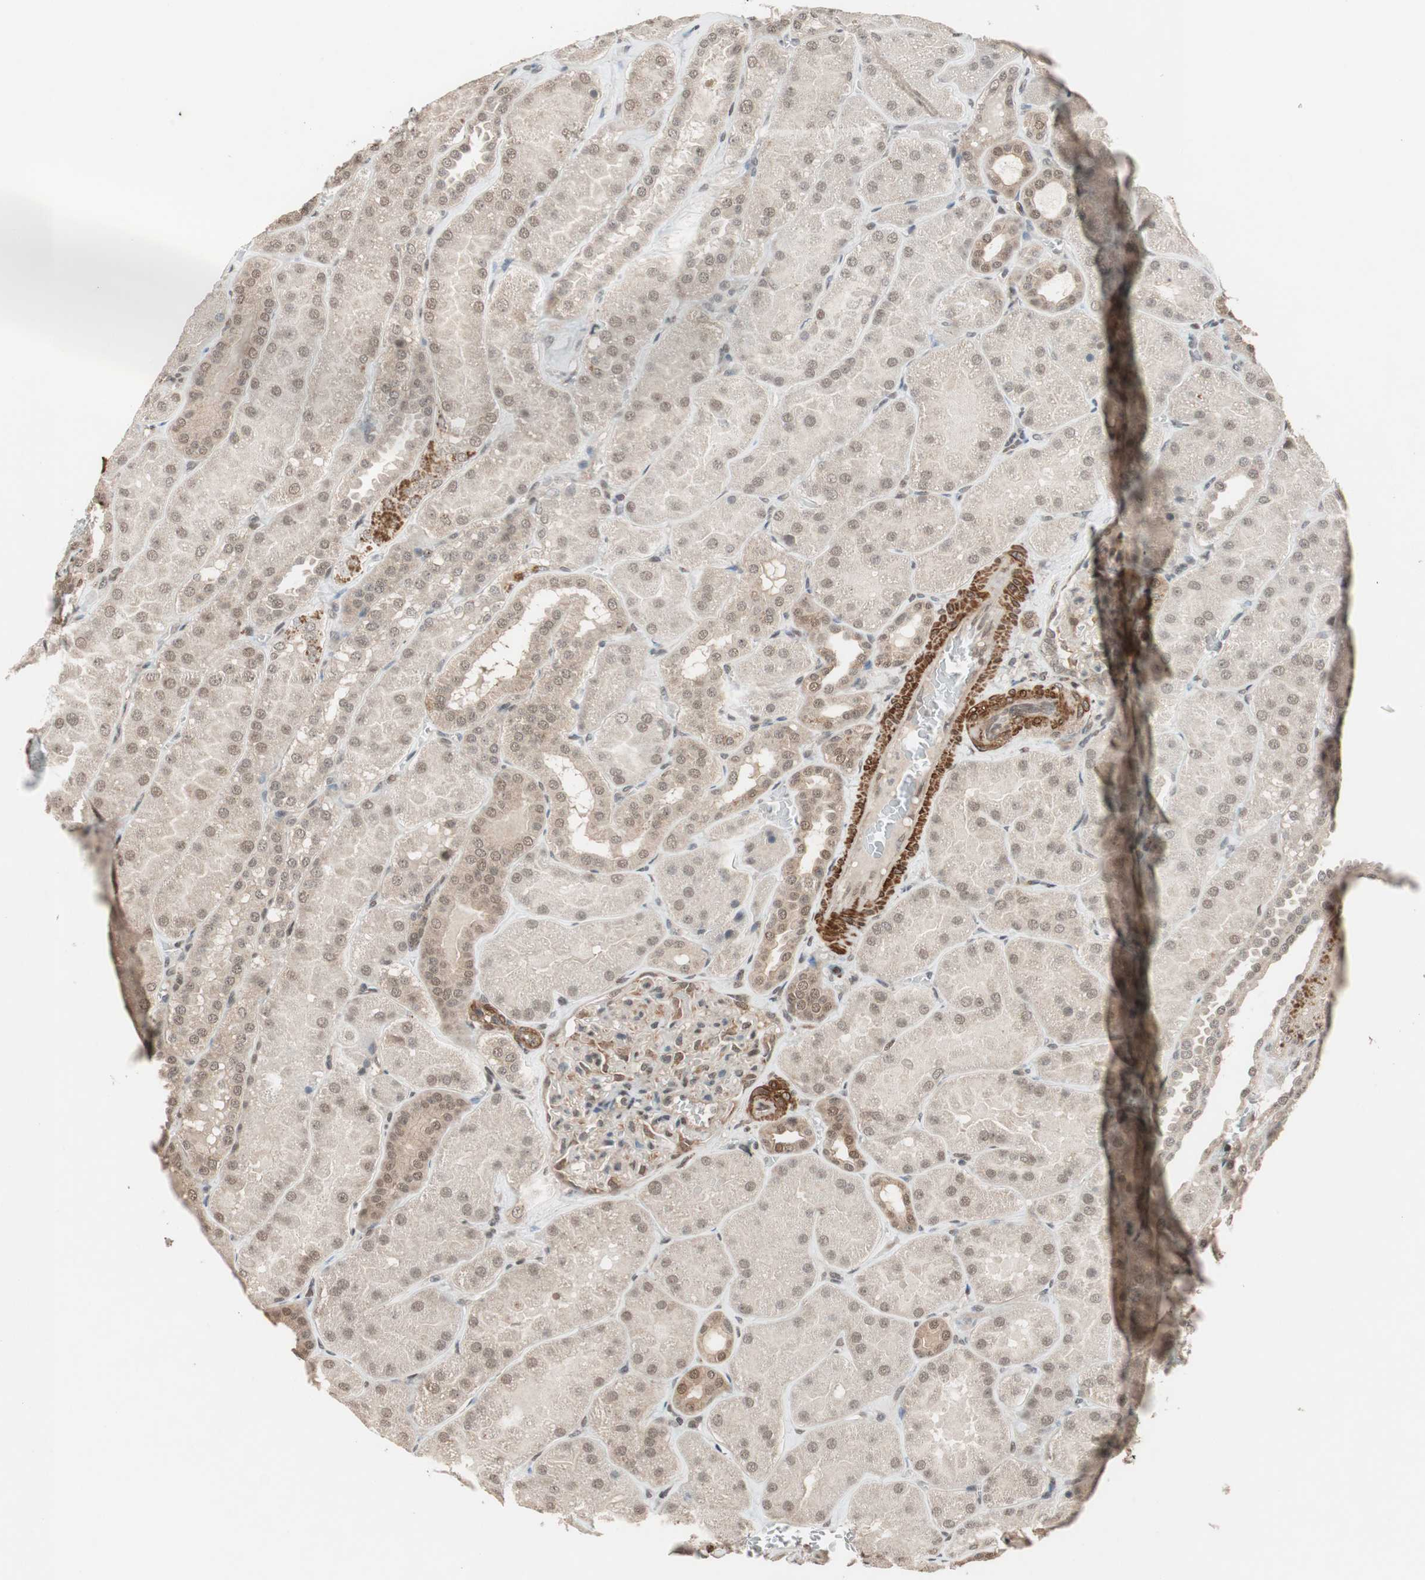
{"staining": {"intensity": "weak", "quantity": "25%-75%", "location": "nuclear"}, "tissue": "kidney", "cell_type": "Cells in glomeruli", "image_type": "normal", "snomed": [{"axis": "morphology", "description": "Normal tissue, NOS"}, {"axis": "topography", "description": "Kidney"}], "caption": "Immunohistochemistry histopathology image of normal kidney stained for a protein (brown), which shows low levels of weak nuclear expression in about 25%-75% of cells in glomeruli.", "gene": "DRAP1", "patient": {"sex": "male", "age": 28}}